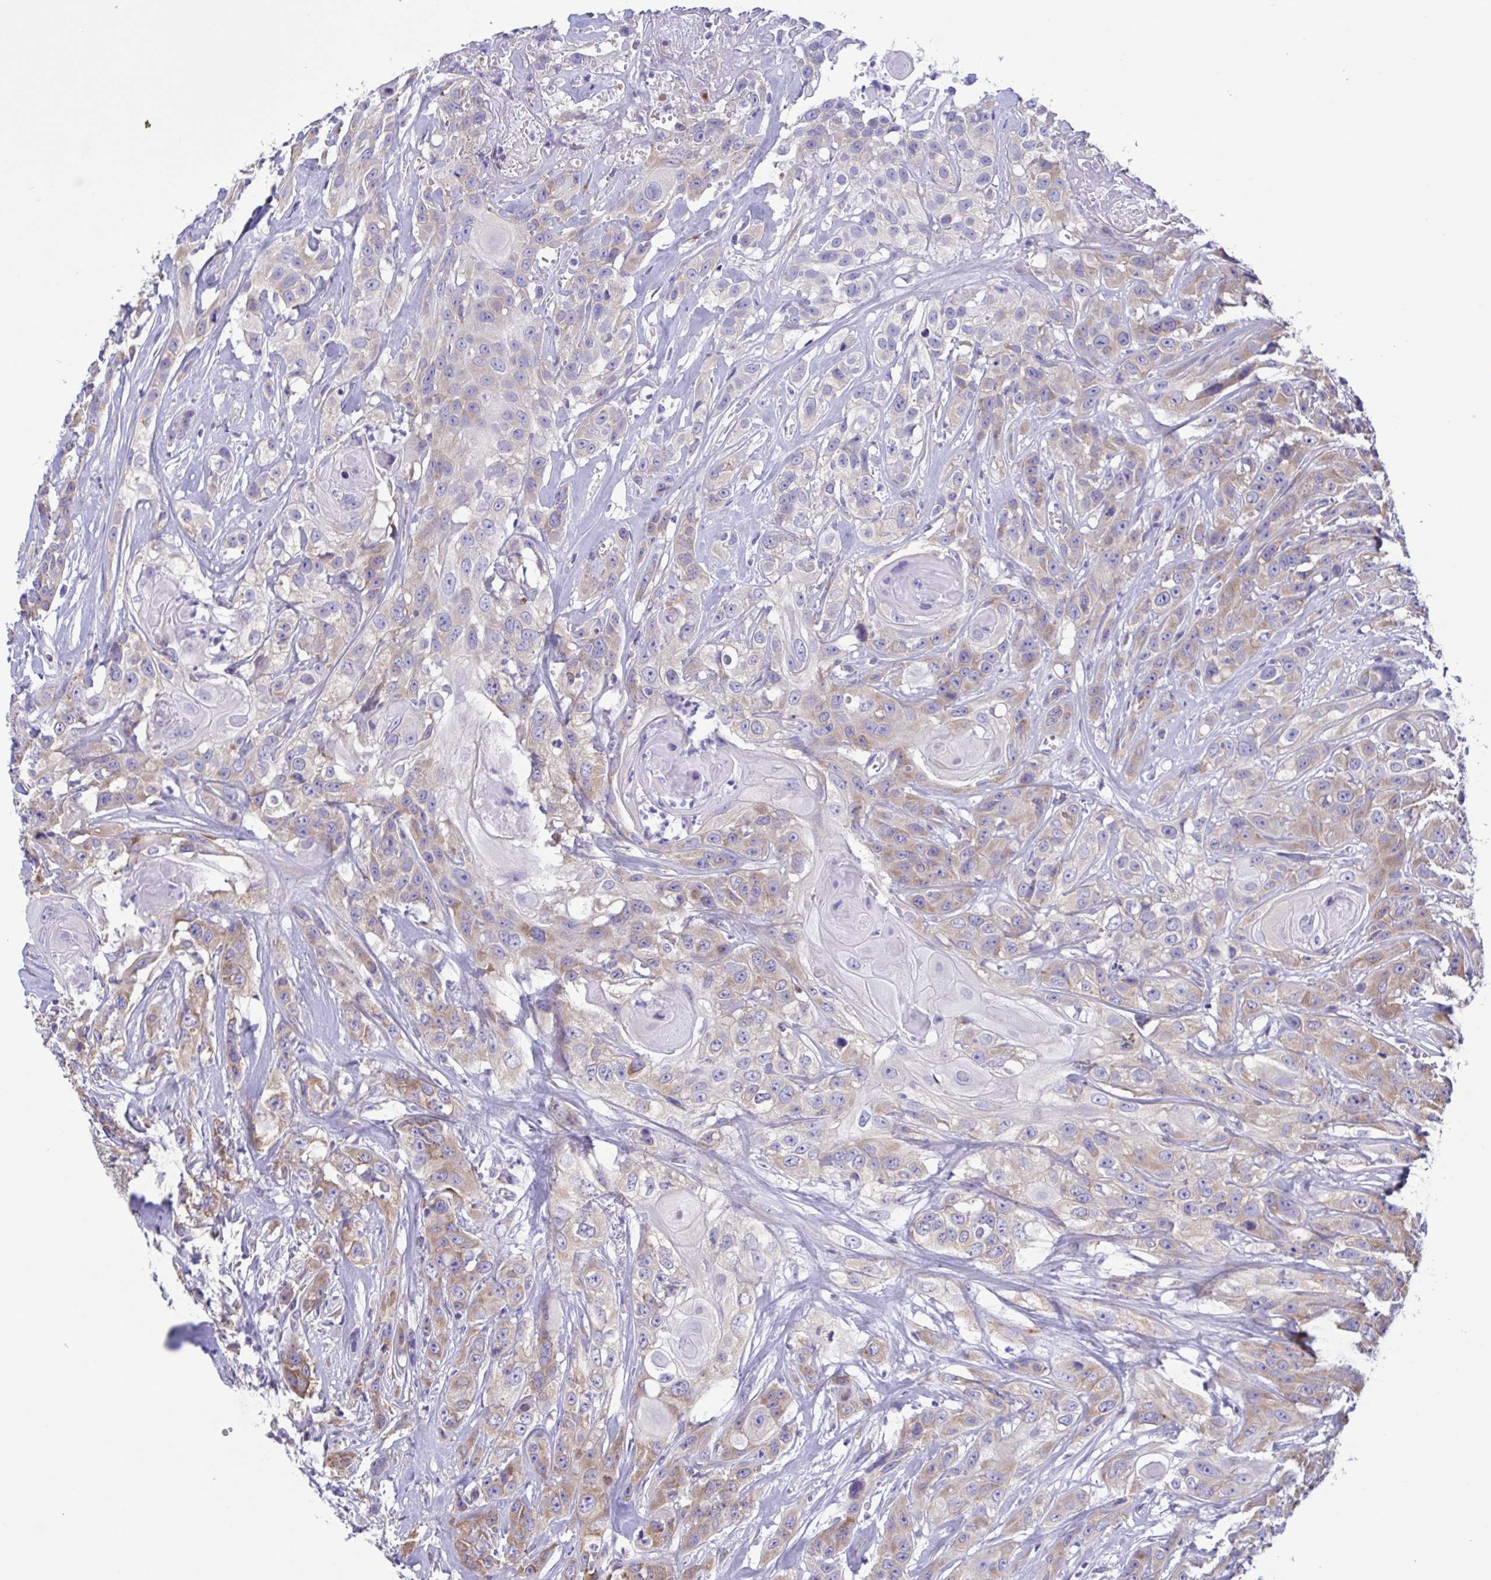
{"staining": {"intensity": "weak", "quantity": ">75%", "location": "cytoplasmic/membranous"}, "tissue": "head and neck cancer", "cell_type": "Tumor cells", "image_type": "cancer", "snomed": [{"axis": "morphology", "description": "Squamous cell carcinoma, NOS"}, {"axis": "topography", "description": "Head-Neck"}], "caption": "Protein analysis of head and neck cancer (squamous cell carcinoma) tissue exhibits weak cytoplasmic/membranous staining in about >75% of tumor cells.", "gene": "TNNI3", "patient": {"sex": "male", "age": 57}}